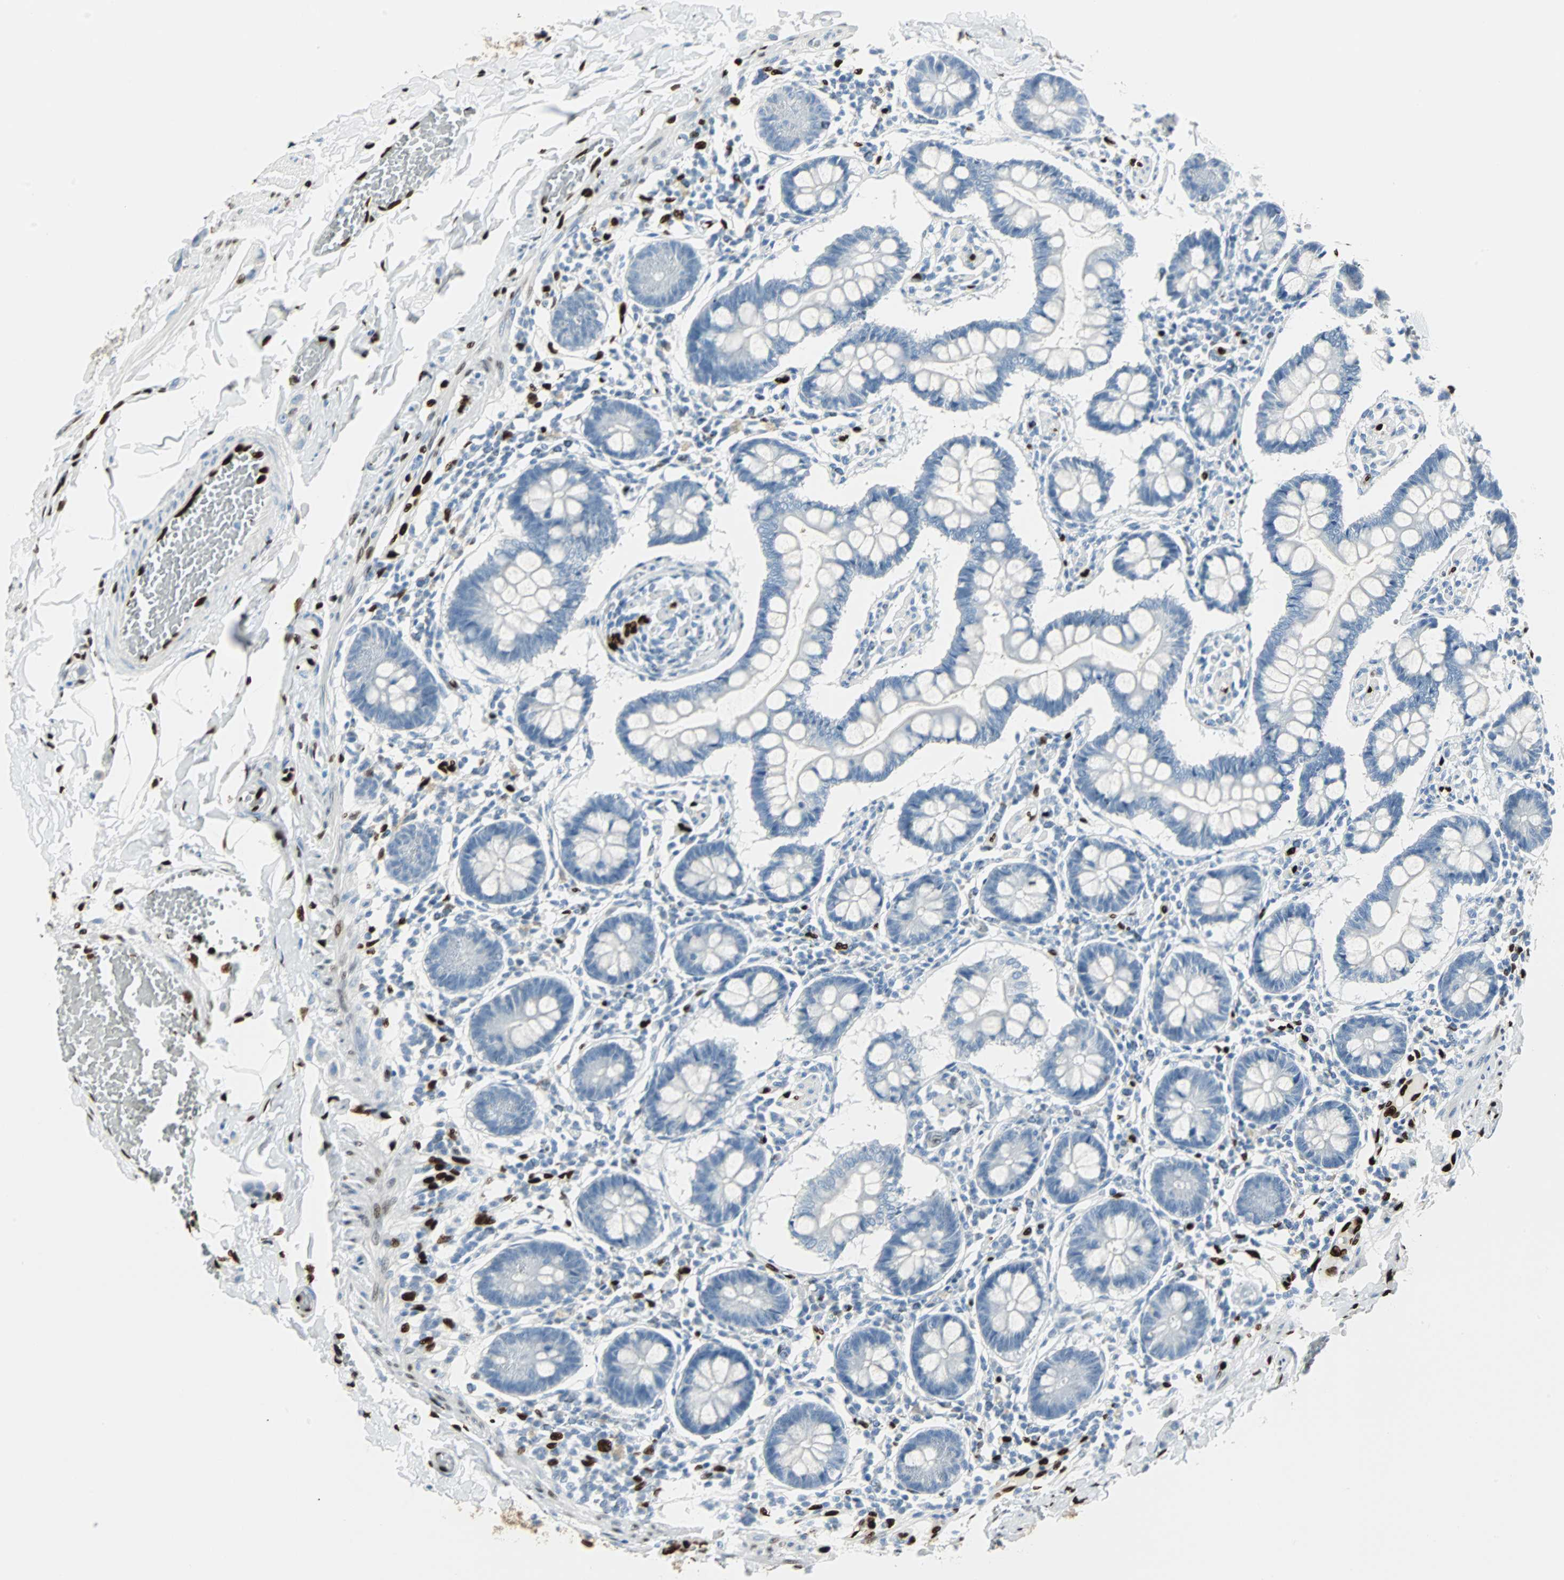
{"staining": {"intensity": "negative", "quantity": "none", "location": "none"}, "tissue": "small intestine", "cell_type": "Glandular cells", "image_type": "normal", "snomed": [{"axis": "morphology", "description": "Normal tissue, NOS"}, {"axis": "topography", "description": "Small intestine"}], "caption": "The micrograph shows no staining of glandular cells in unremarkable small intestine.", "gene": "IL33", "patient": {"sex": "male", "age": 41}}